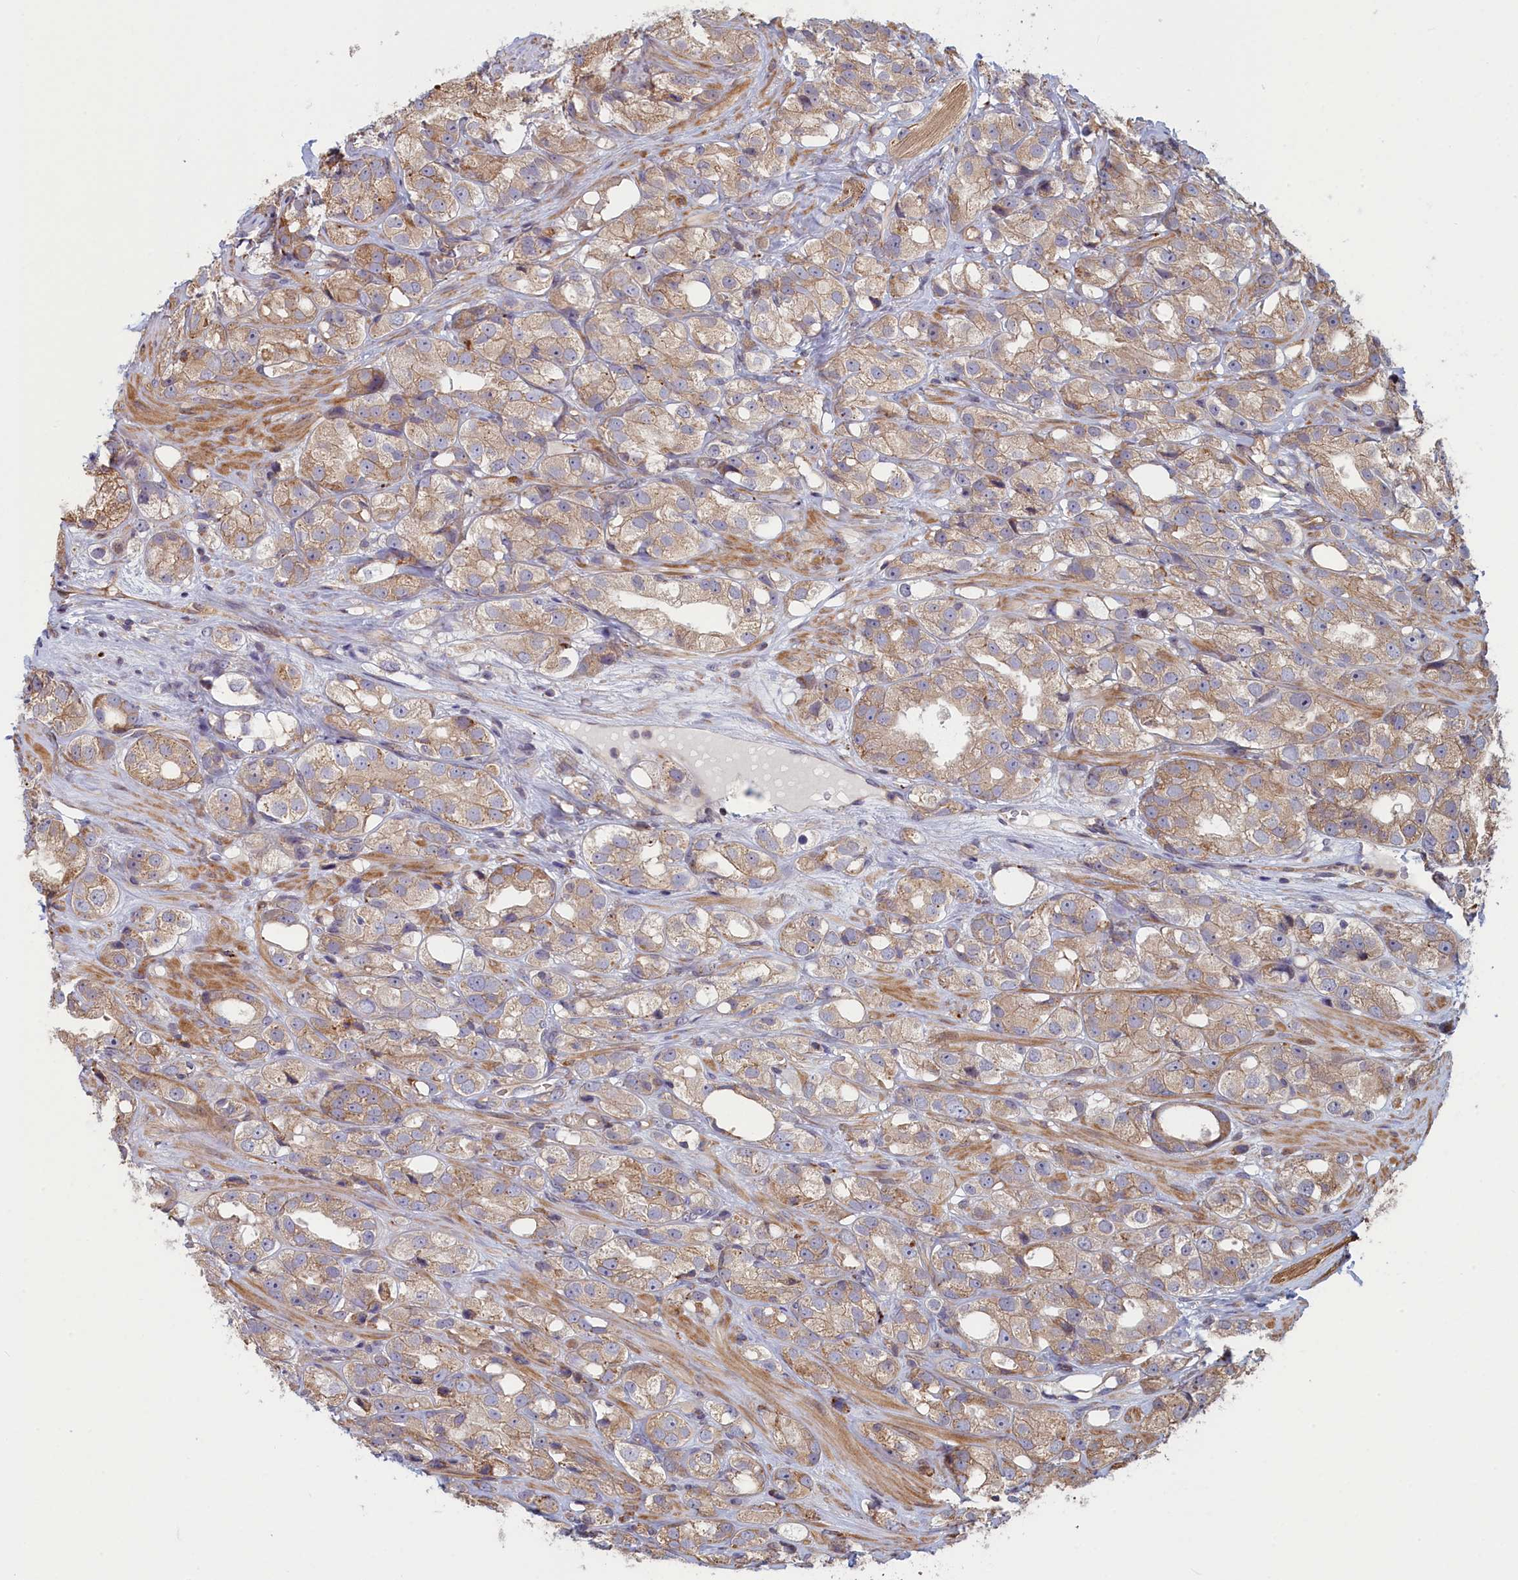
{"staining": {"intensity": "weak", "quantity": ">75%", "location": "cytoplasmic/membranous"}, "tissue": "prostate cancer", "cell_type": "Tumor cells", "image_type": "cancer", "snomed": [{"axis": "morphology", "description": "Adenocarcinoma, NOS"}, {"axis": "topography", "description": "Prostate"}], "caption": "Immunohistochemical staining of adenocarcinoma (prostate) shows low levels of weak cytoplasmic/membranous protein expression in about >75% of tumor cells. (DAB (3,3'-diaminobenzidine) = brown stain, brightfield microscopy at high magnification).", "gene": "RILPL1", "patient": {"sex": "male", "age": 79}}